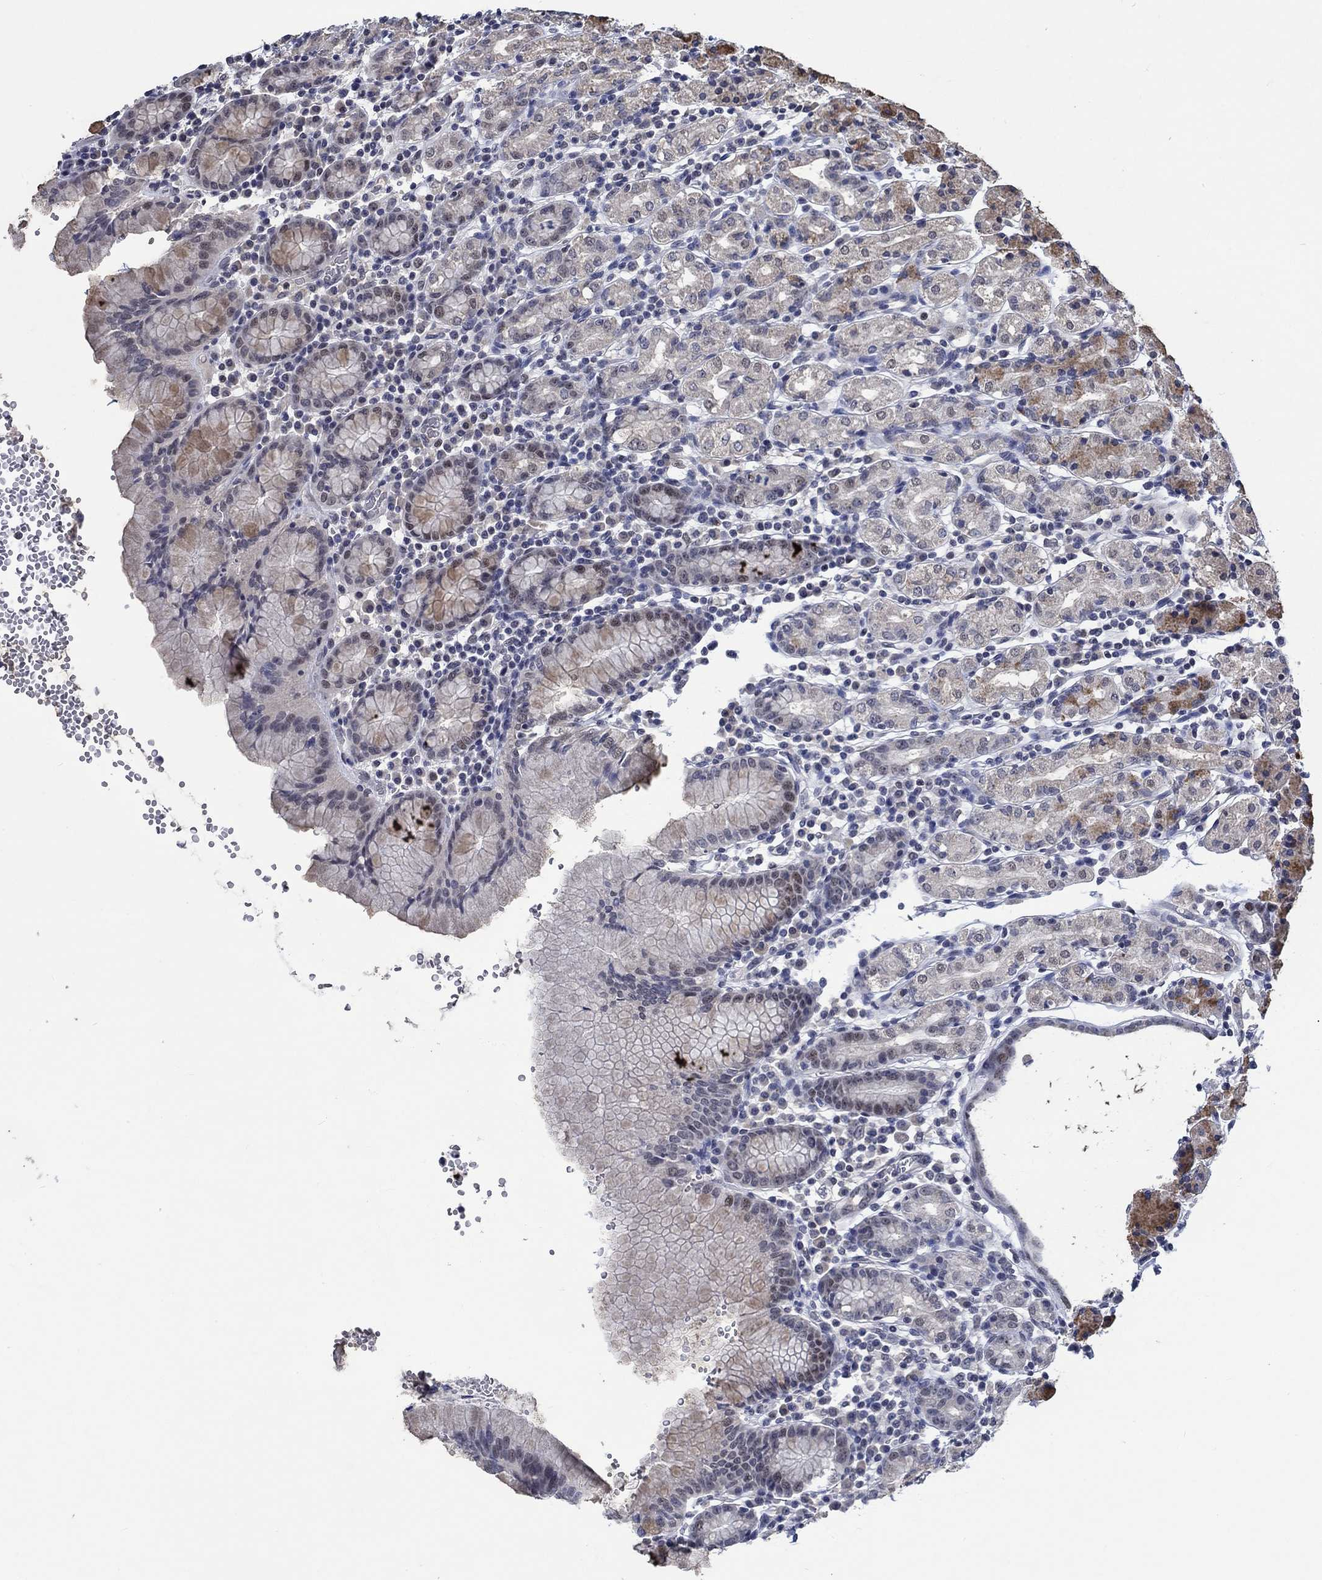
{"staining": {"intensity": "moderate", "quantity": "<25%", "location": "cytoplasmic/membranous"}, "tissue": "stomach", "cell_type": "Glandular cells", "image_type": "normal", "snomed": [{"axis": "morphology", "description": "Normal tissue, NOS"}, {"axis": "topography", "description": "Stomach, upper"}, {"axis": "topography", "description": "Stomach"}], "caption": "Unremarkable stomach displays moderate cytoplasmic/membranous positivity in approximately <25% of glandular cells The staining was performed using DAB, with brown indicating positive protein expression. Nuclei are stained blue with hematoxylin..", "gene": "HTN1", "patient": {"sex": "male", "age": 62}}